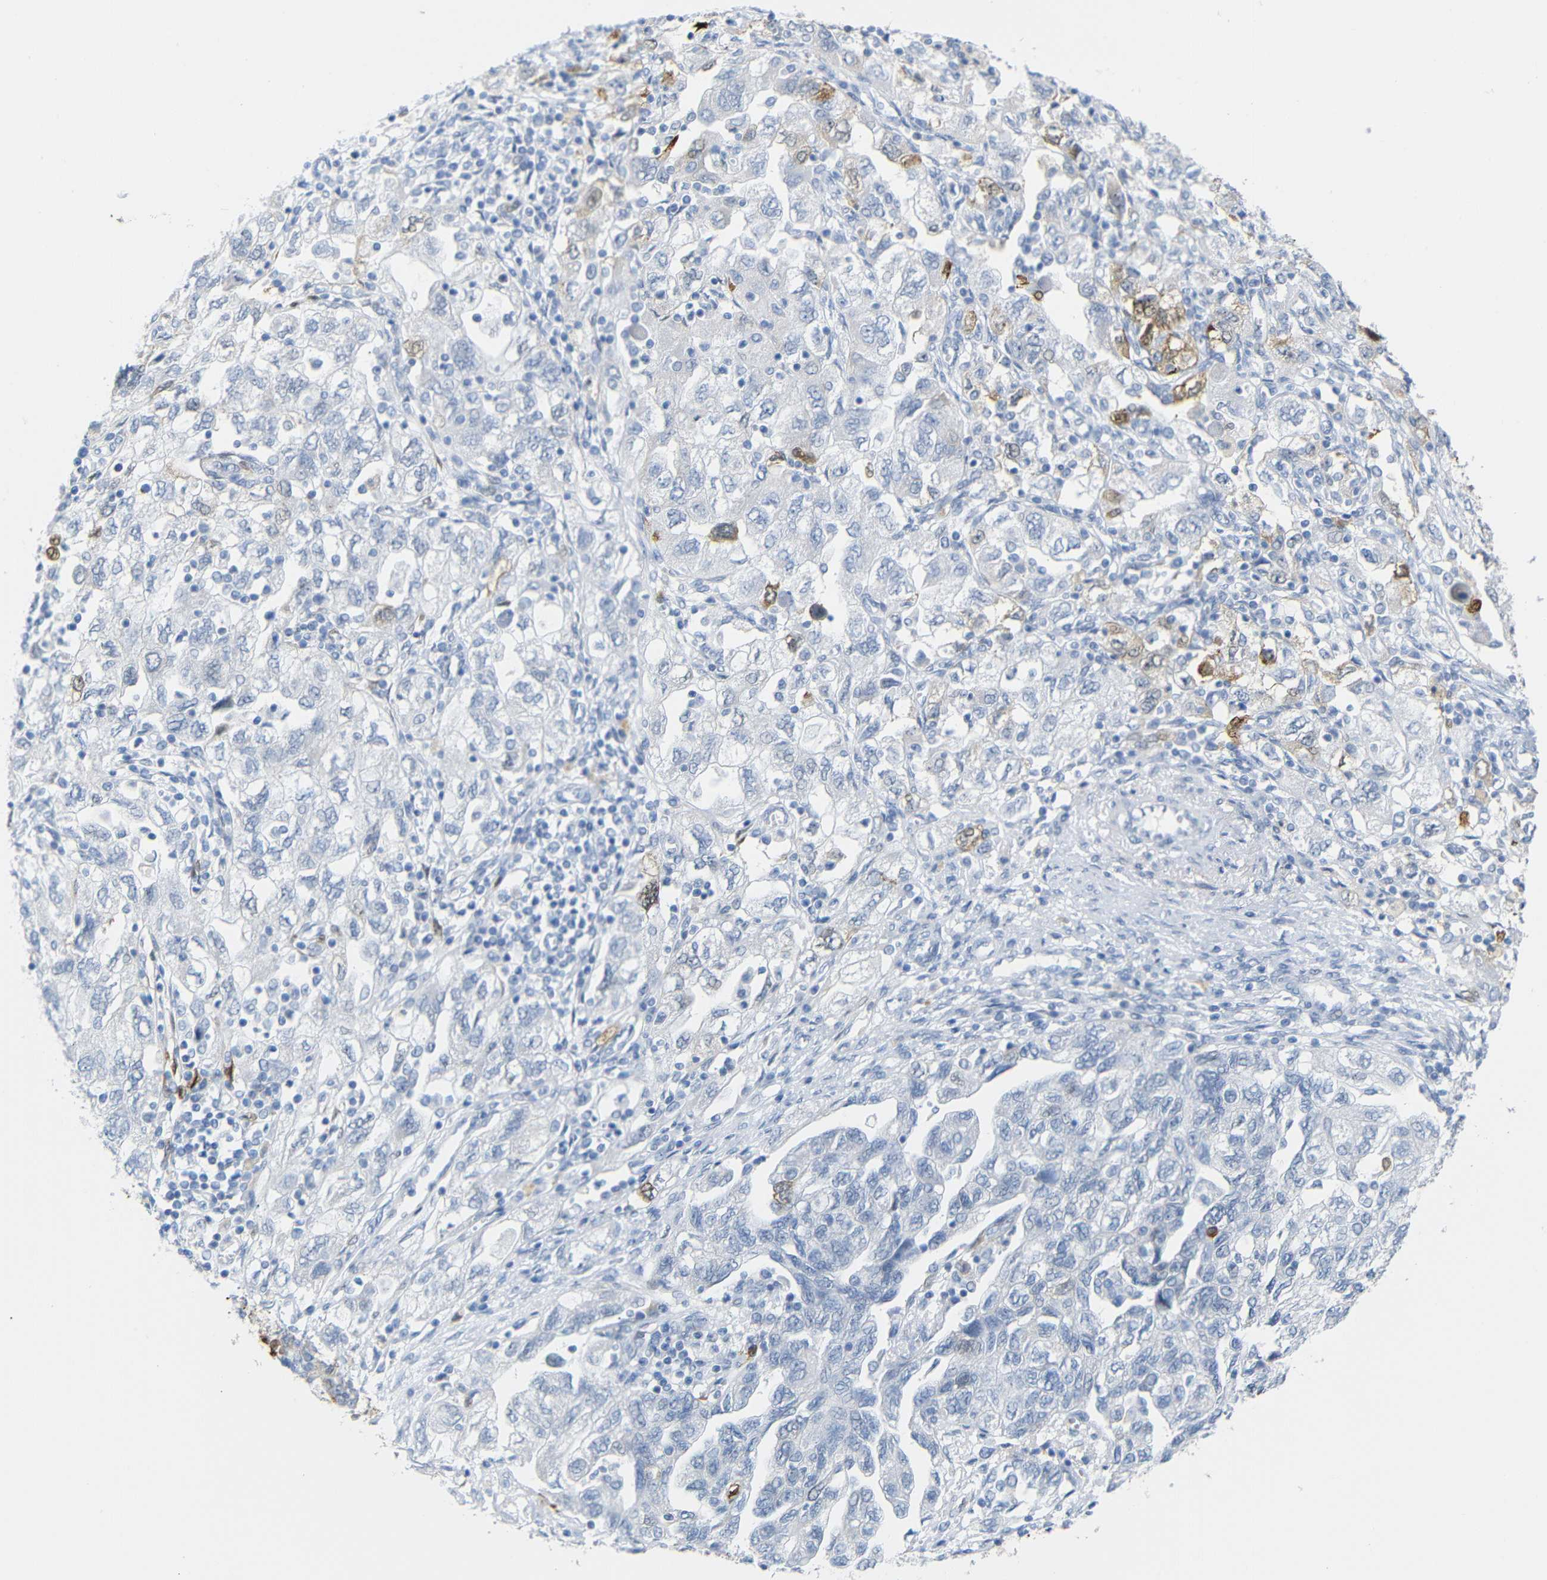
{"staining": {"intensity": "moderate", "quantity": "<25%", "location": "cytoplasmic/membranous"}, "tissue": "ovarian cancer", "cell_type": "Tumor cells", "image_type": "cancer", "snomed": [{"axis": "morphology", "description": "Carcinoma, NOS"}, {"axis": "morphology", "description": "Cystadenocarcinoma, serous, NOS"}, {"axis": "topography", "description": "Ovary"}], "caption": "Protein staining shows moderate cytoplasmic/membranous expression in approximately <25% of tumor cells in ovarian carcinoma.", "gene": "MT1A", "patient": {"sex": "female", "age": 69}}